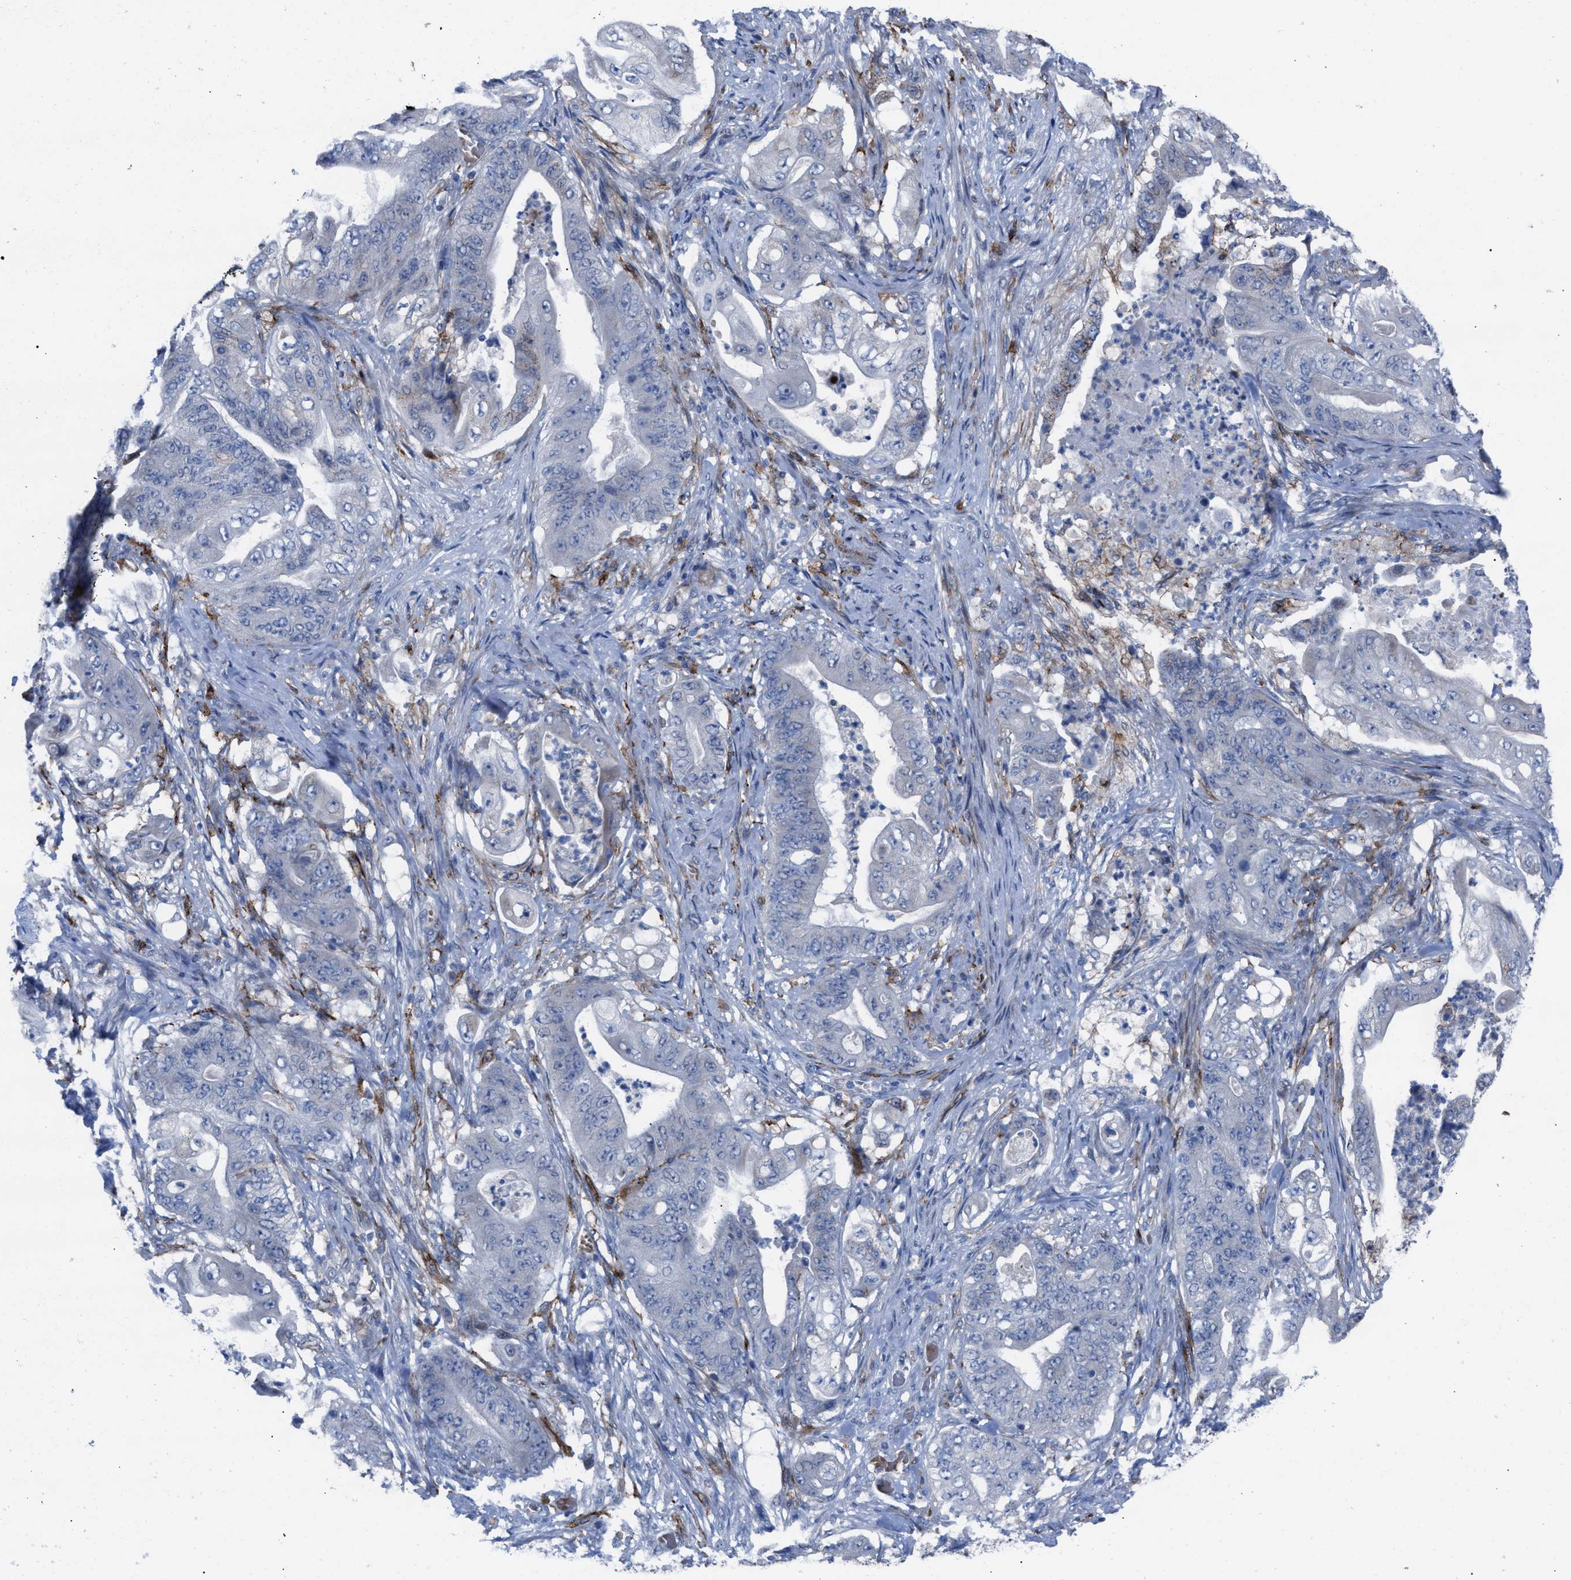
{"staining": {"intensity": "negative", "quantity": "none", "location": "none"}, "tissue": "stomach cancer", "cell_type": "Tumor cells", "image_type": "cancer", "snomed": [{"axis": "morphology", "description": "Adenocarcinoma, NOS"}, {"axis": "topography", "description": "Stomach"}], "caption": "Tumor cells are negative for protein expression in human stomach adenocarcinoma.", "gene": "SLC47A1", "patient": {"sex": "female", "age": 73}}